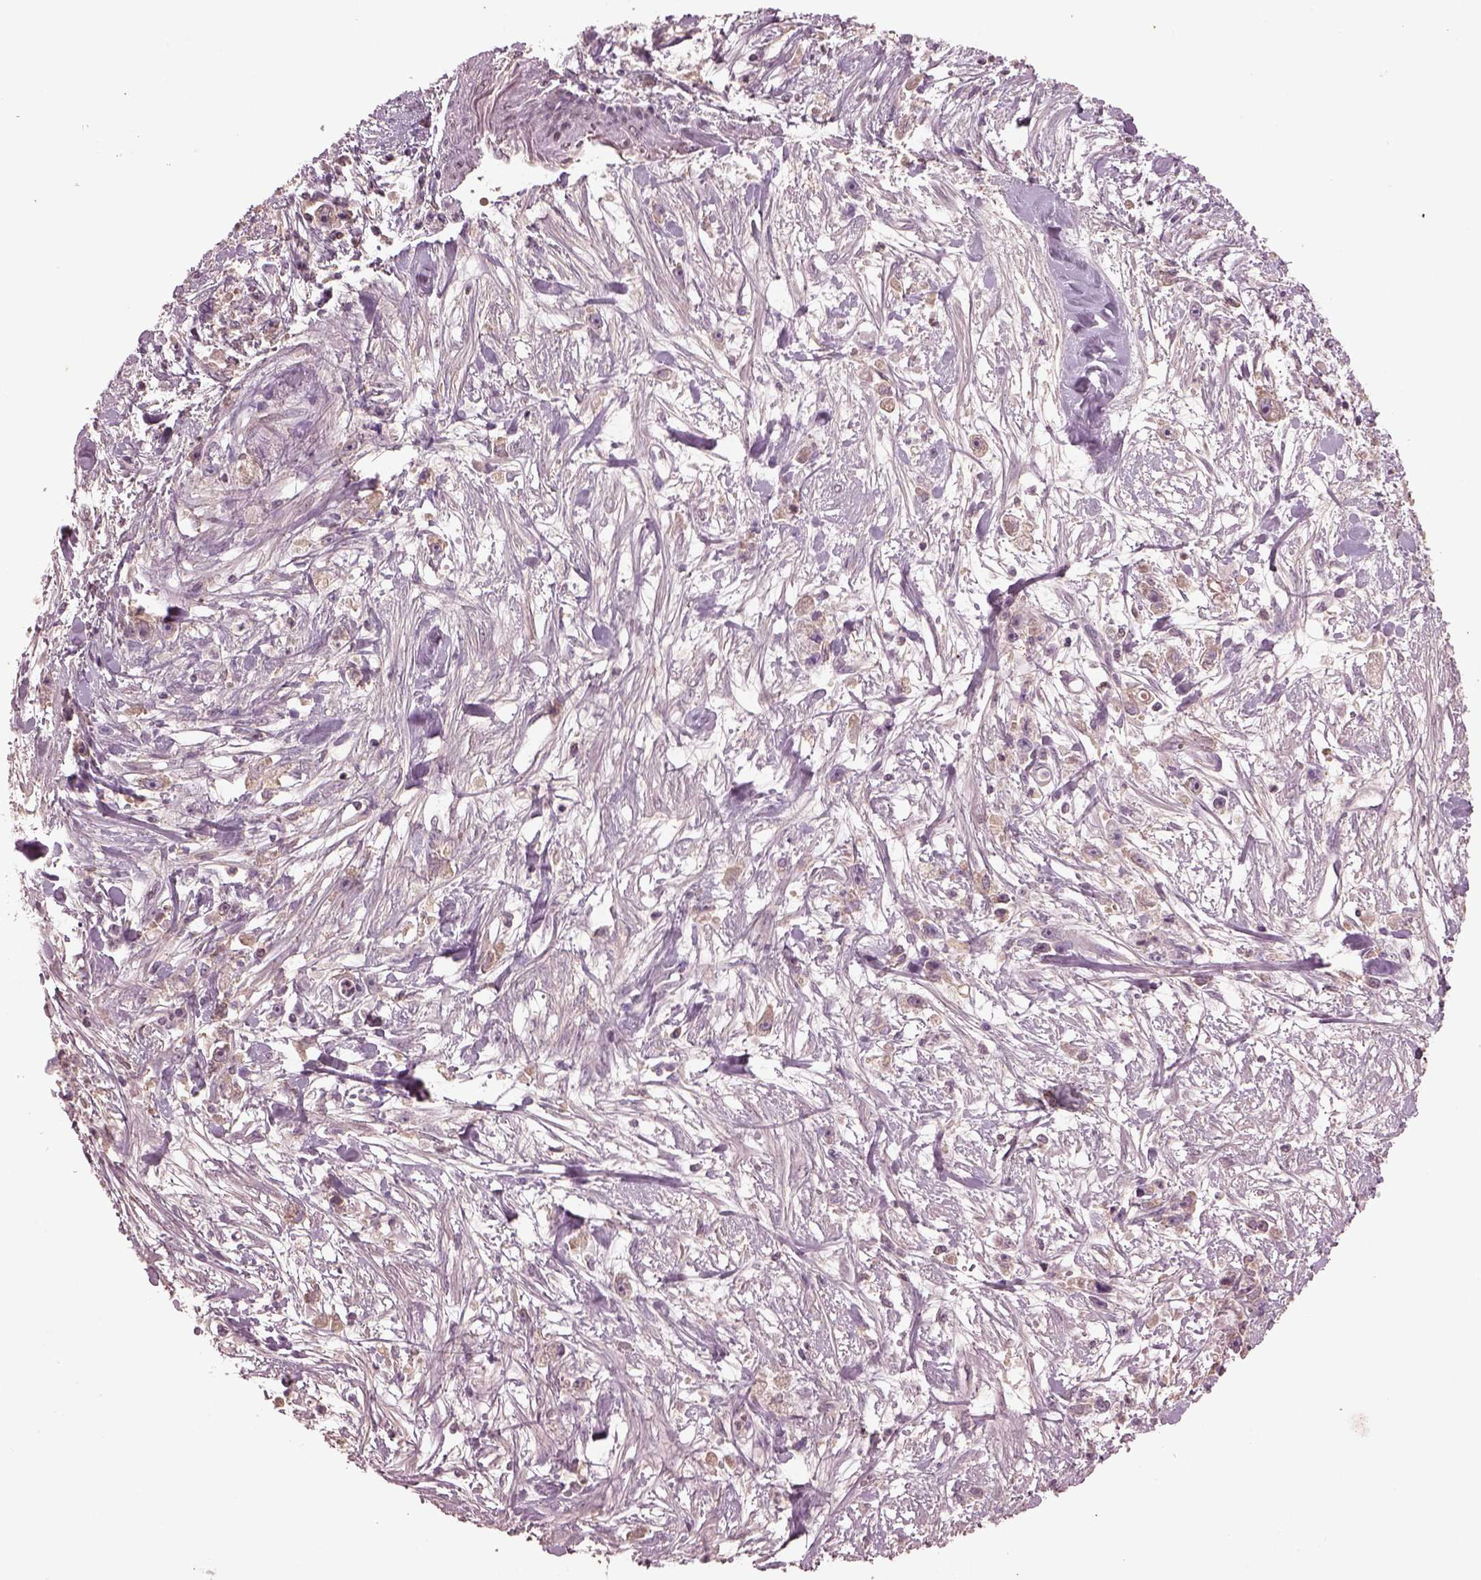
{"staining": {"intensity": "negative", "quantity": "none", "location": "none"}, "tissue": "stomach cancer", "cell_type": "Tumor cells", "image_type": "cancer", "snomed": [{"axis": "morphology", "description": "Adenocarcinoma, NOS"}, {"axis": "topography", "description": "Stomach"}], "caption": "An immunohistochemistry (IHC) micrograph of stomach cancer is shown. There is no staining in tumor cells of stomach cancer. (DAB immunohistochemistry with hematoxylin counter stain).", "gene": "PTX4", "patient": {"sex": "female", "age": 59}}